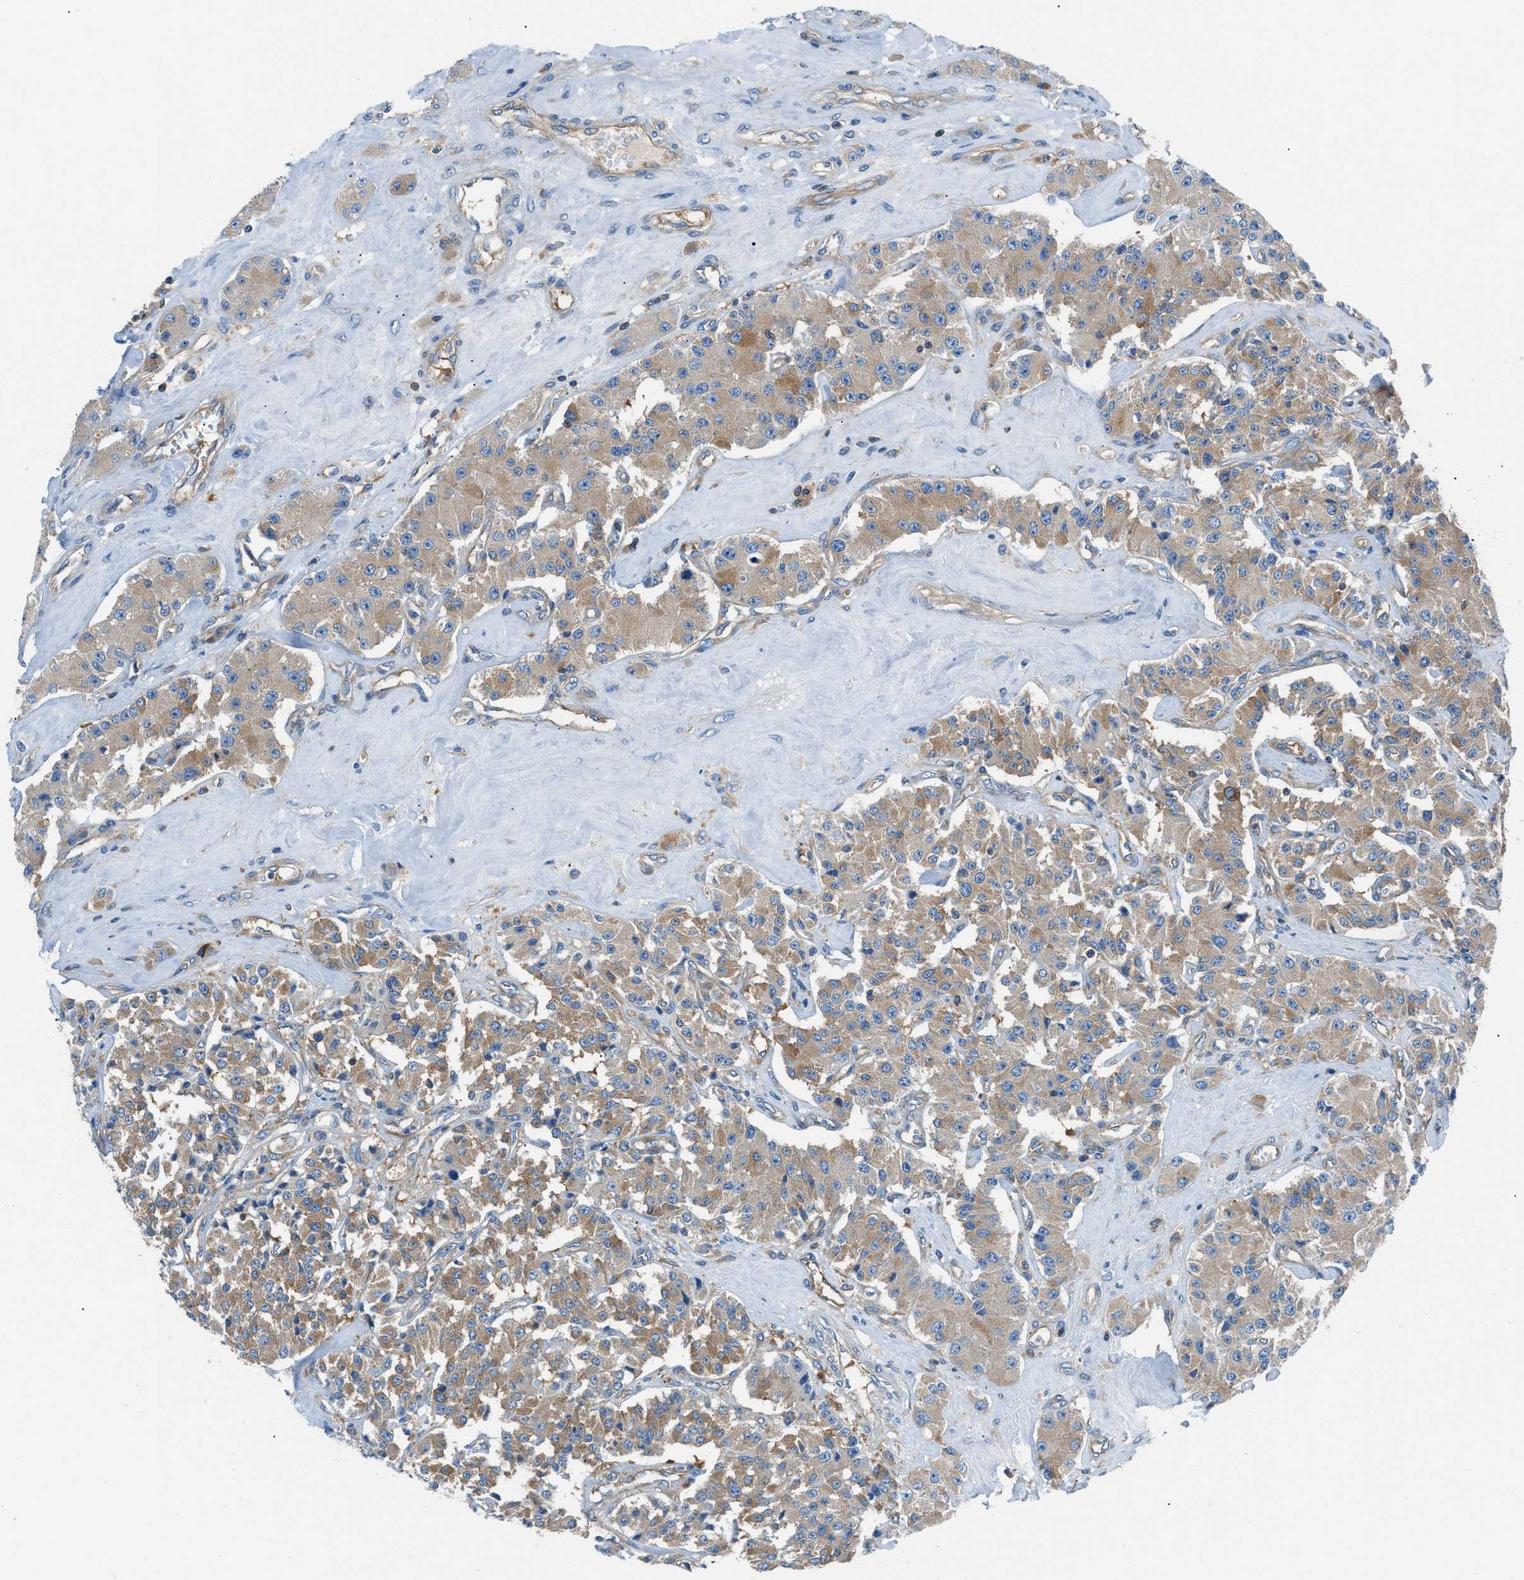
{"staining": {"intensity": "weak", "quantity": "25%-75%", "location": "cytoplasmic/membranous"}, "tissue": "carcinoid", "cell_type": "Tumor cells", "image_type": "cancer", "snomed": [{"axis": "morphology", "description": "Carcinoid, malignant, NOS"}, {"axis": "topography", "description": "Pancreas"}], "caption": "Weak cytoplasmic/membranous expression for a protein is present in approximately 25%-75% of tumor cells of carcinoid (malignant) using immunohistochemistry (IHC).", "gene": "SARS1", "patient": {"sex": "male", "age": 41}}